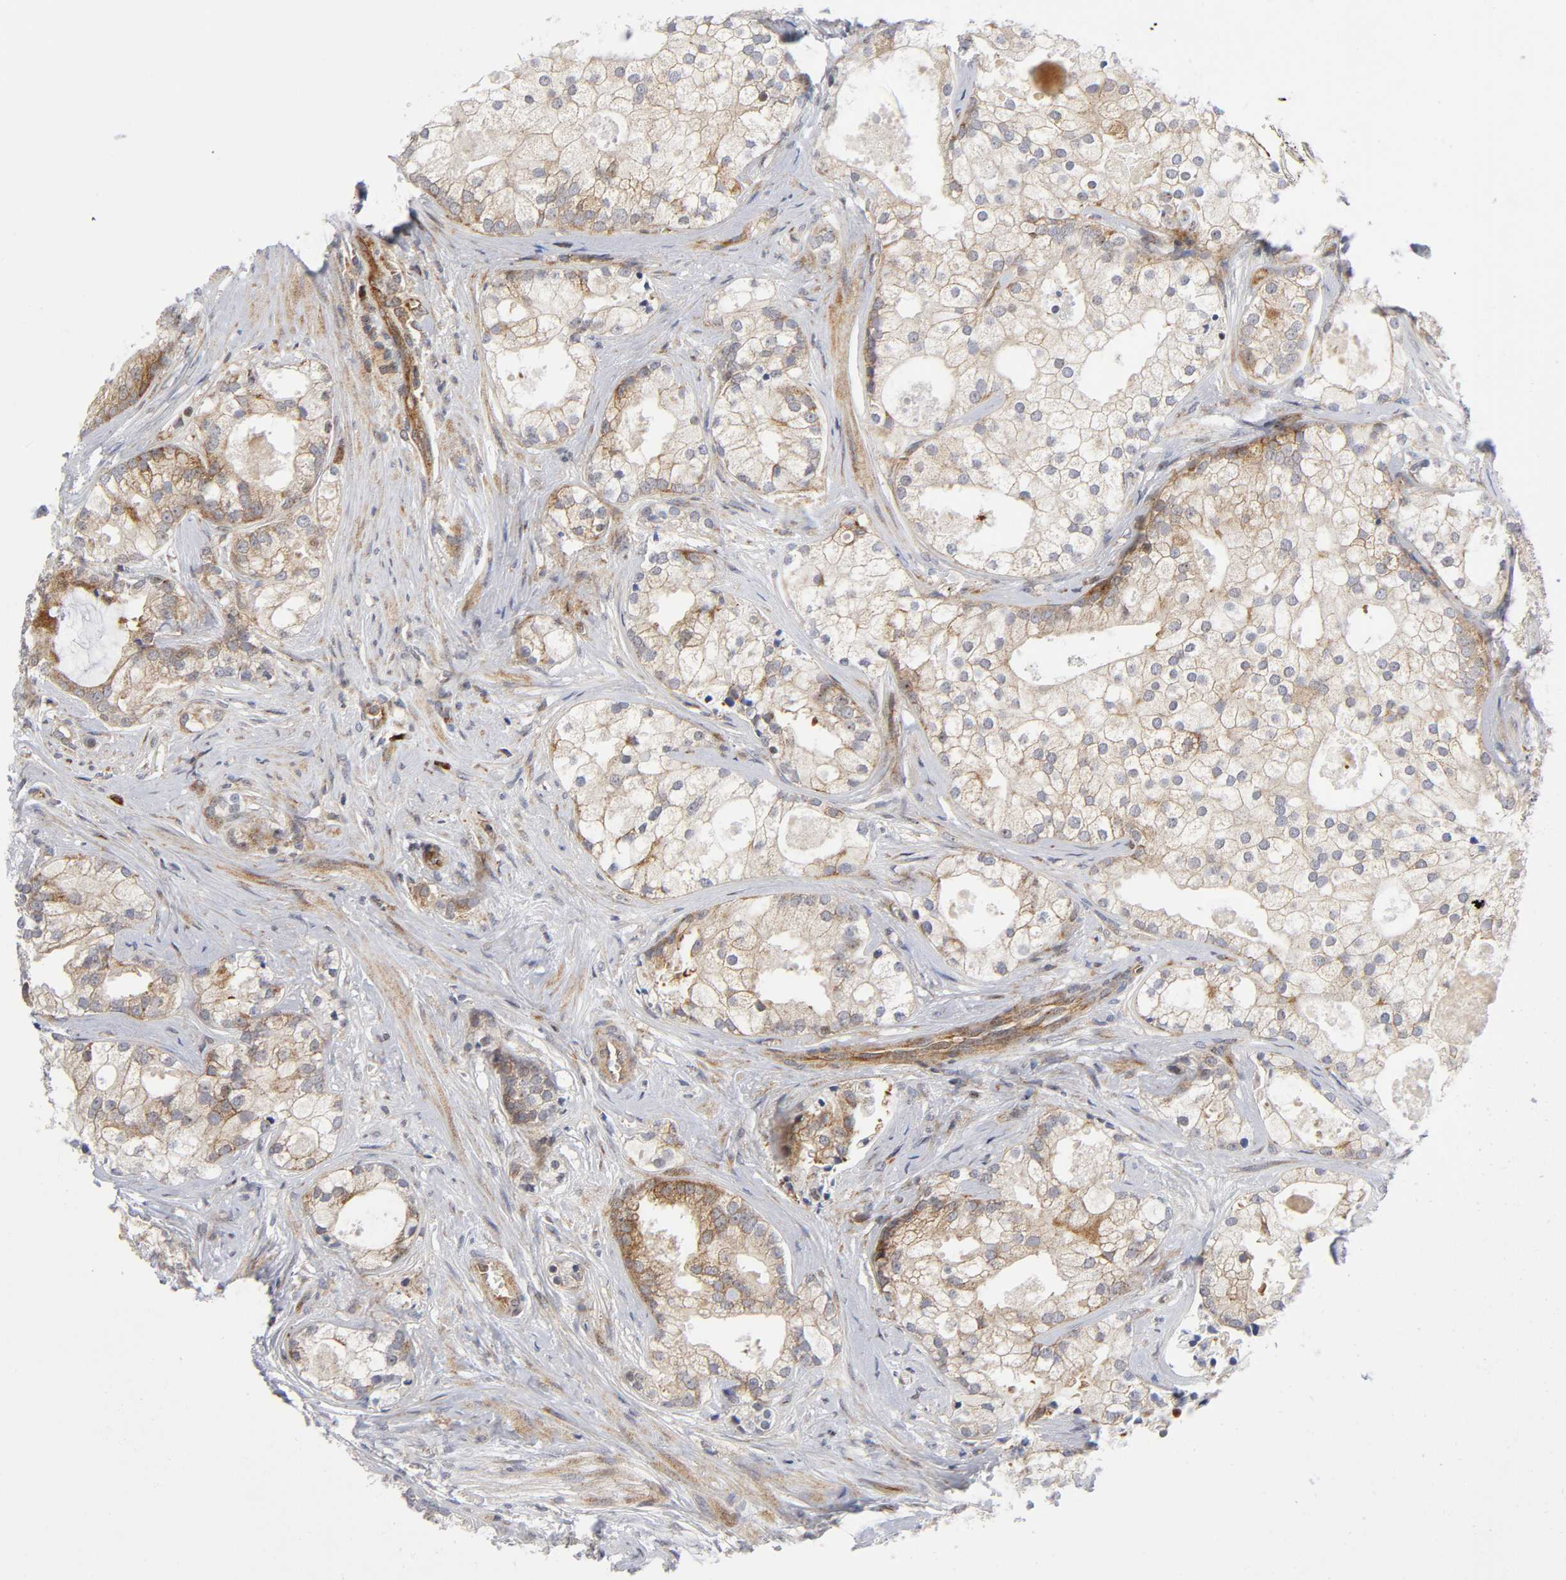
{"staining": {"intensity": "moderate", "quantity": ">75%", "location": "cytoplasmic/membranous"}, "tissue": "prostate cancer", "cell_type": "Tumor cells", "image_type": "cancer", "snomed": [{"axis": "morphology", "description": "Adenocarcinoma, Low grade"}, {"axis": "topography", "description": "Prostate"}], "caption": "Immunohistochemical staining of human prostate cancer (low-grade adenocarcinoma) shows medium levels of moderate cytoplasmic/membranous protein positivity in about >75% of tumor cells.", "gene": "EIF5", "patient": {"sex": "male", "age": 58}}